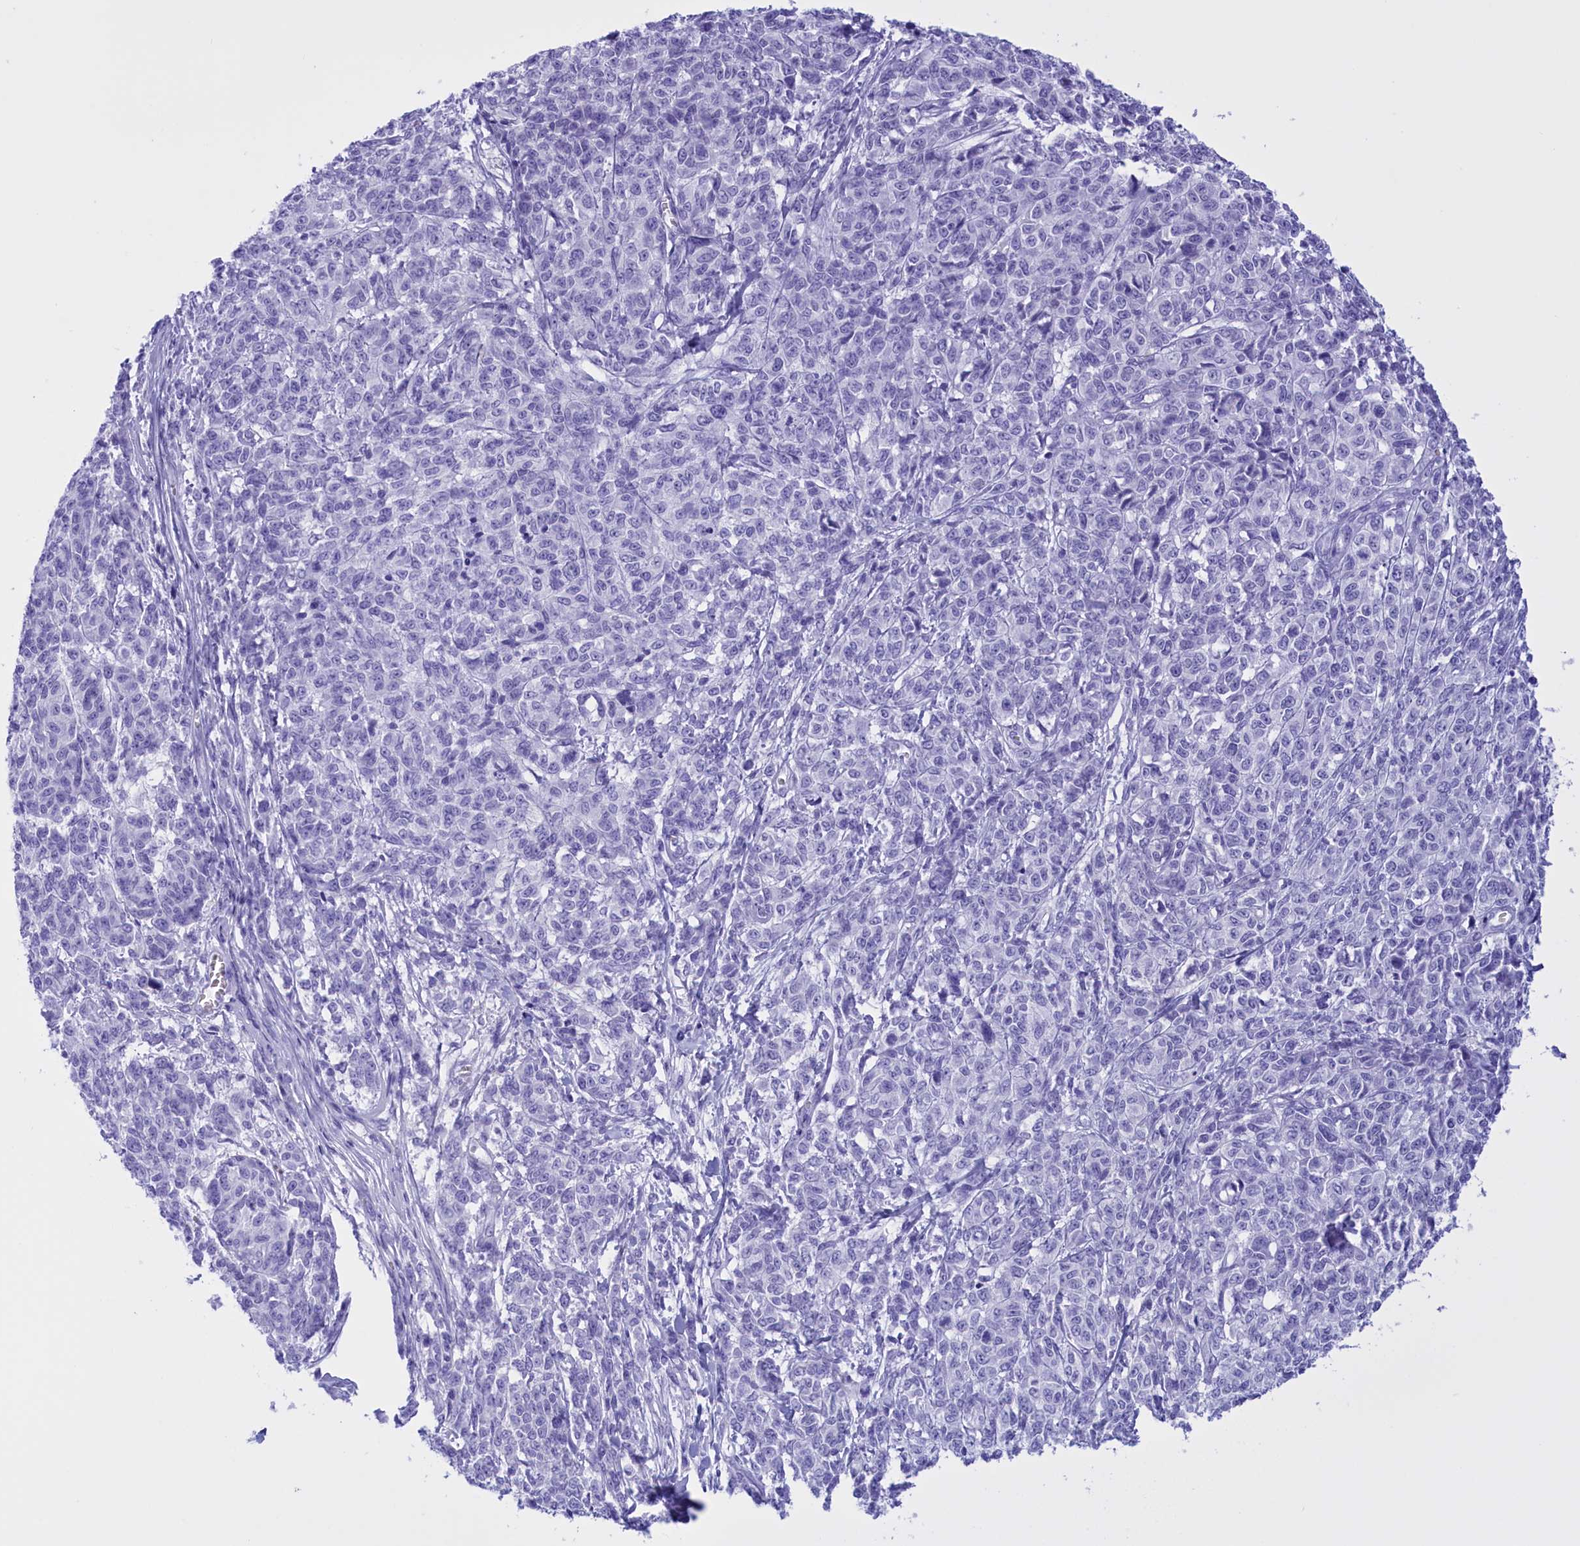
{"staining": {"intensity": "negative", "quantity": "none", "location": "none"}, "tissue": "melanoma", "cell_type": "Tumor cells", "image_type": "cancer", "snomed": [{"axis": "morphology", "description": "Malignant melanoma, NOS"}, {"axis": "topography", "description": "Skin"}], "caption": "Tumor cells are negative for brown protein staining in melanoma.", "gene": "BRI3", "patient": {"sex": "male", "age": 49}}